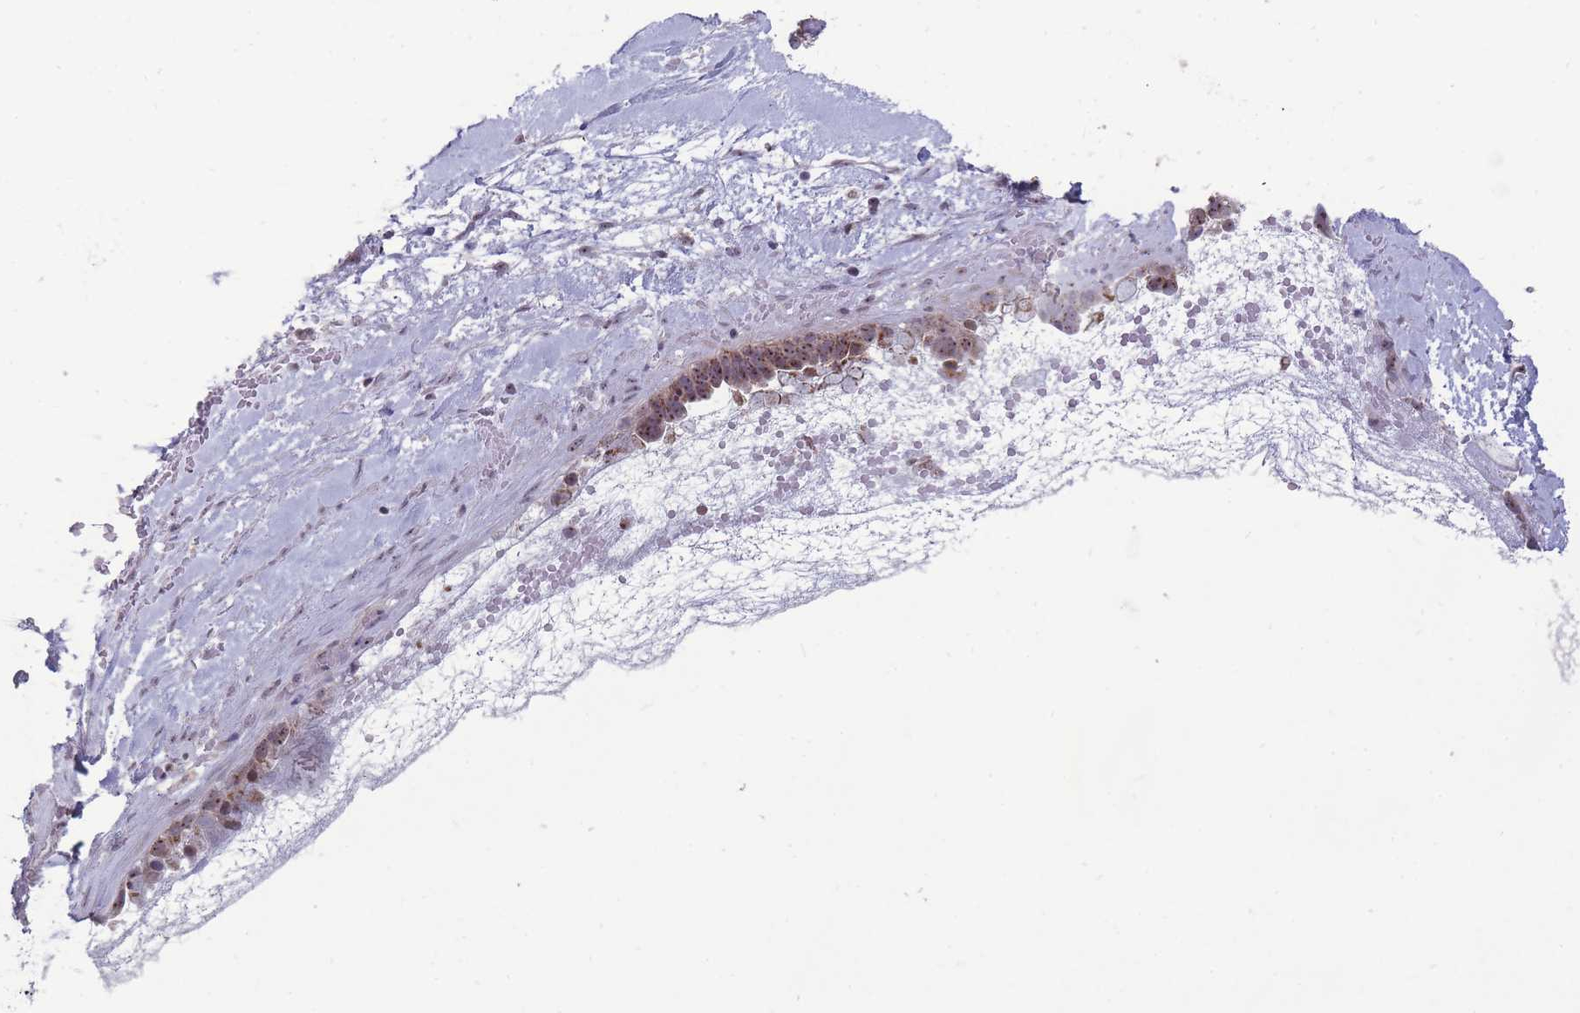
{"staining": {"intensity": "moderate", "quantity": ">75%", "location": "cytoplasmic/membranous,nuclear"}, "tissue": "ovarian cancer", "cell_type": "Tumor cells", "image_type": "cancer", "snomed": [{"axis": "morphology", "description": "Cystadenocarcinoma, serous, NOS"}, {"axis": "topography", "description": "Ovary"}], "caption": "The micrograph exhibits staining of ovarian cancer, revealing moderate cytoplasmic/membranous and nuclear protein positivity (brown color) within tumor cells.", "gene": "MCIDAS", "patient": {"sex": "female", "age": 54}}